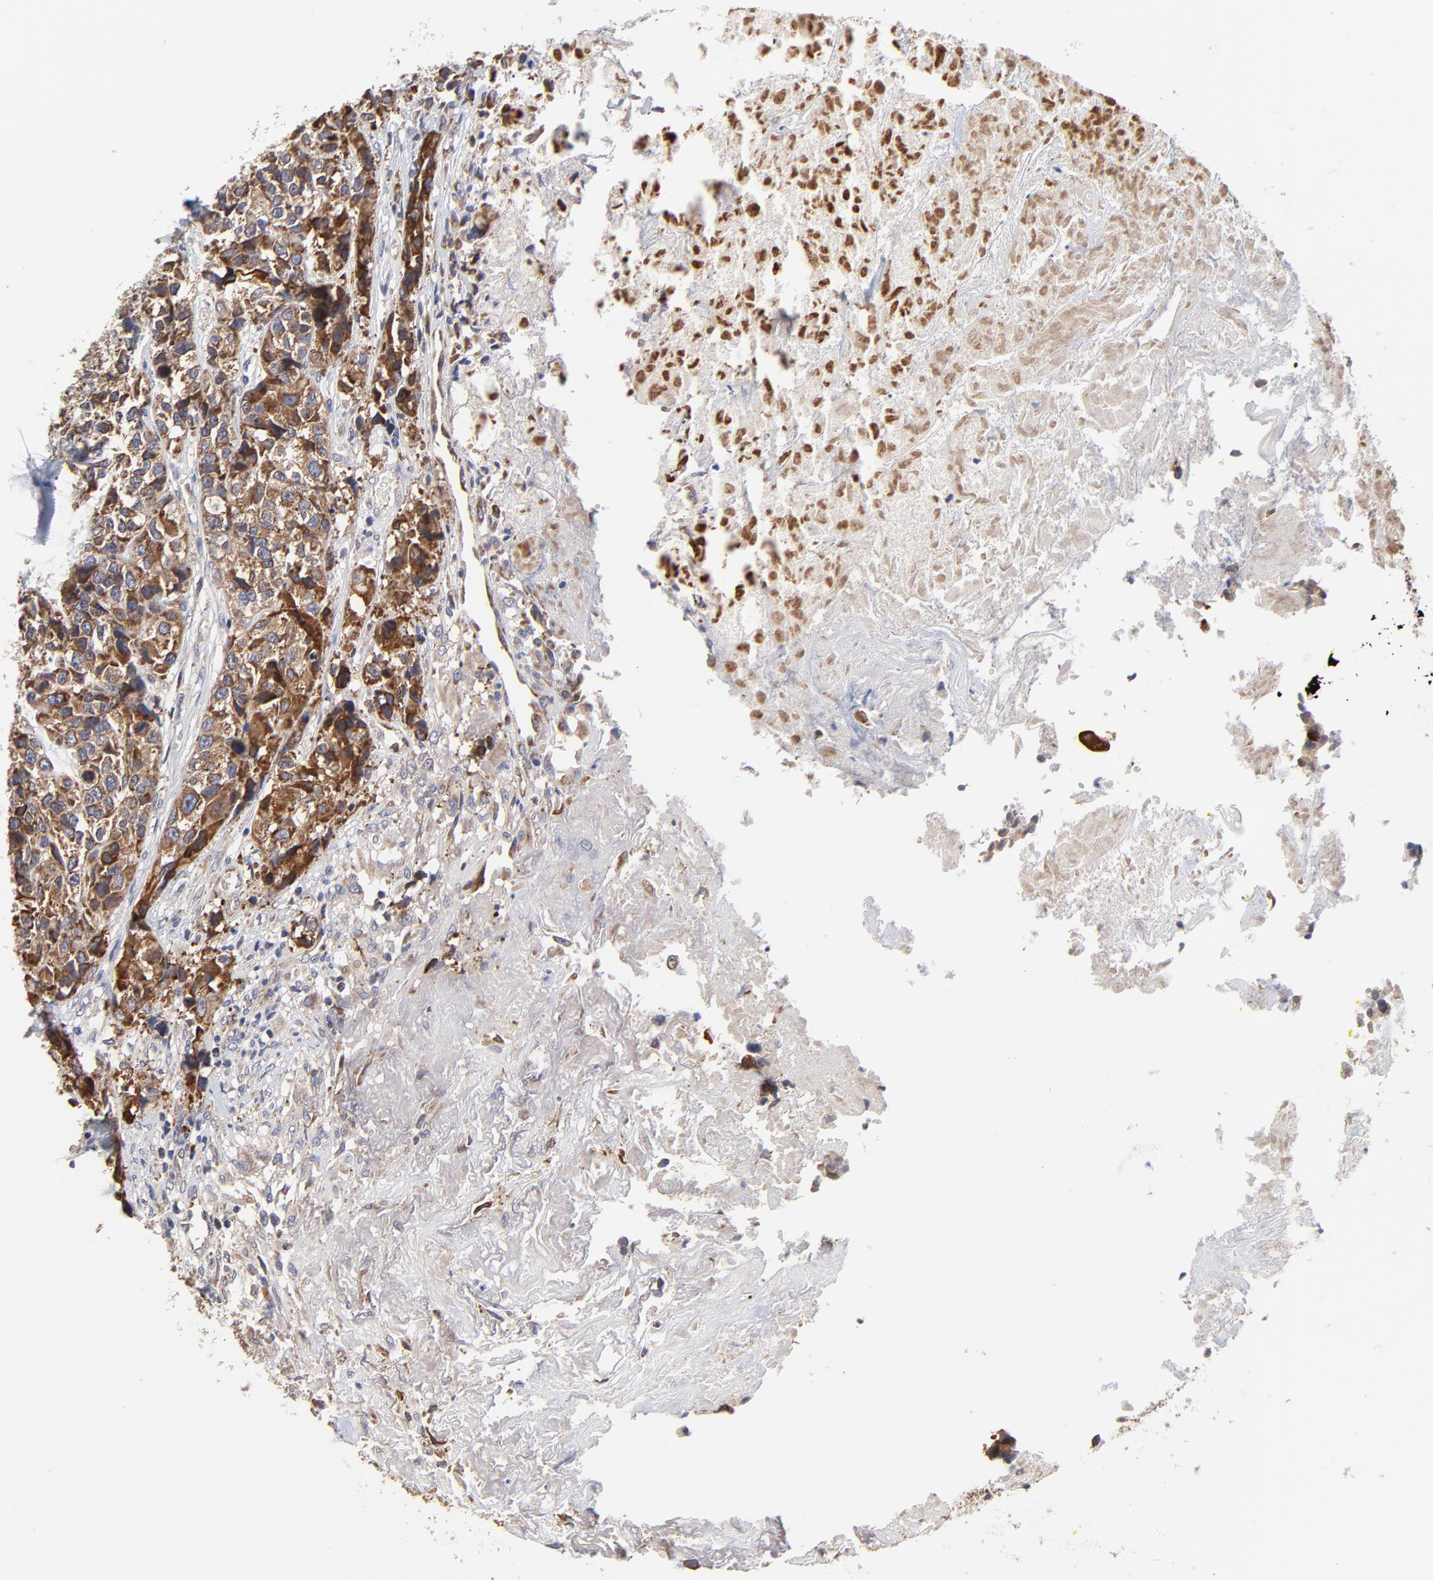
{"staining": {"intensity": "moderate", "quantity": ">75%", "location": "cytoplasmic/membranous"}, "tissue": "urothelial cancer", "cell_type": "Tumor cells", "image_type": "cancer", "snomed": [{"axis": "morphology", "description": "Urothelial carcinoma, High grade"}, {"axis": "topography", "description": "Urinary bladder"}], "caption": "High-magnification brightfield microscopy of urothelial carcinoma (high-grade) stained with DAB (3,3'-diaminobenzidine) (brown) and counterstained with hematoxylin (blue). tumor cells exhibit moderate cytoplasmic/membranous expression is present in about>75% of cells.", "gene": "ZNF550", "patient": {"sex": "female", "age": 81}}